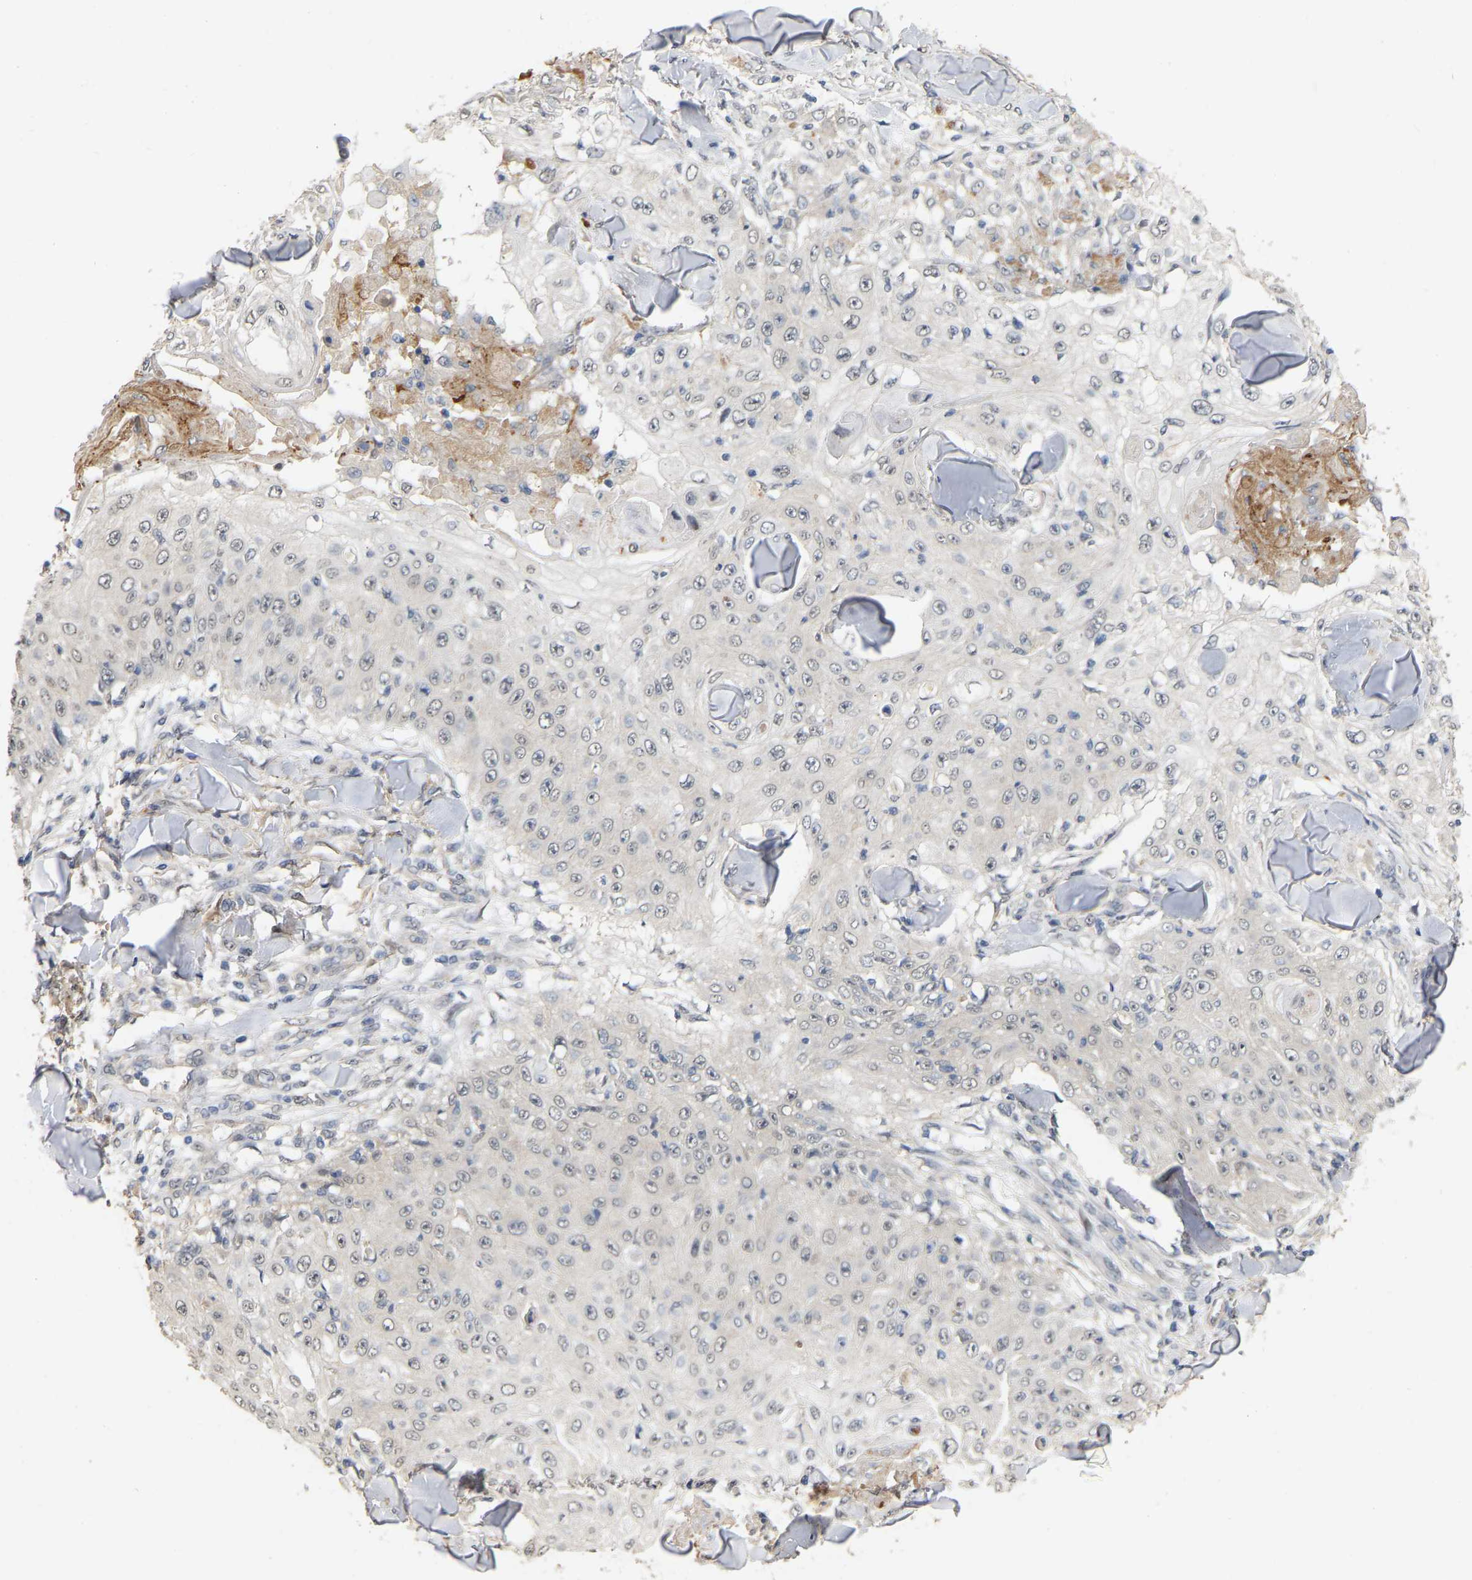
{"staining": {"intensity": "weak", "quantity": "<25%", "location": "nuclear"}, "tissue": "skin cancer", "cell_type": "Tumor cells", "image_type": "cancer", "snomed": [{"axis": "morphology", "description": "Squamous cell carcinoma, NOS"}, {"axis": "topography", "description": "Skin"}], "caption": "Tumor cells are negative for protein expression in human squamous cell carcinoma (skin).", "gene": "RUVBL1", "patient": {"sex": "male", "age": 86}}